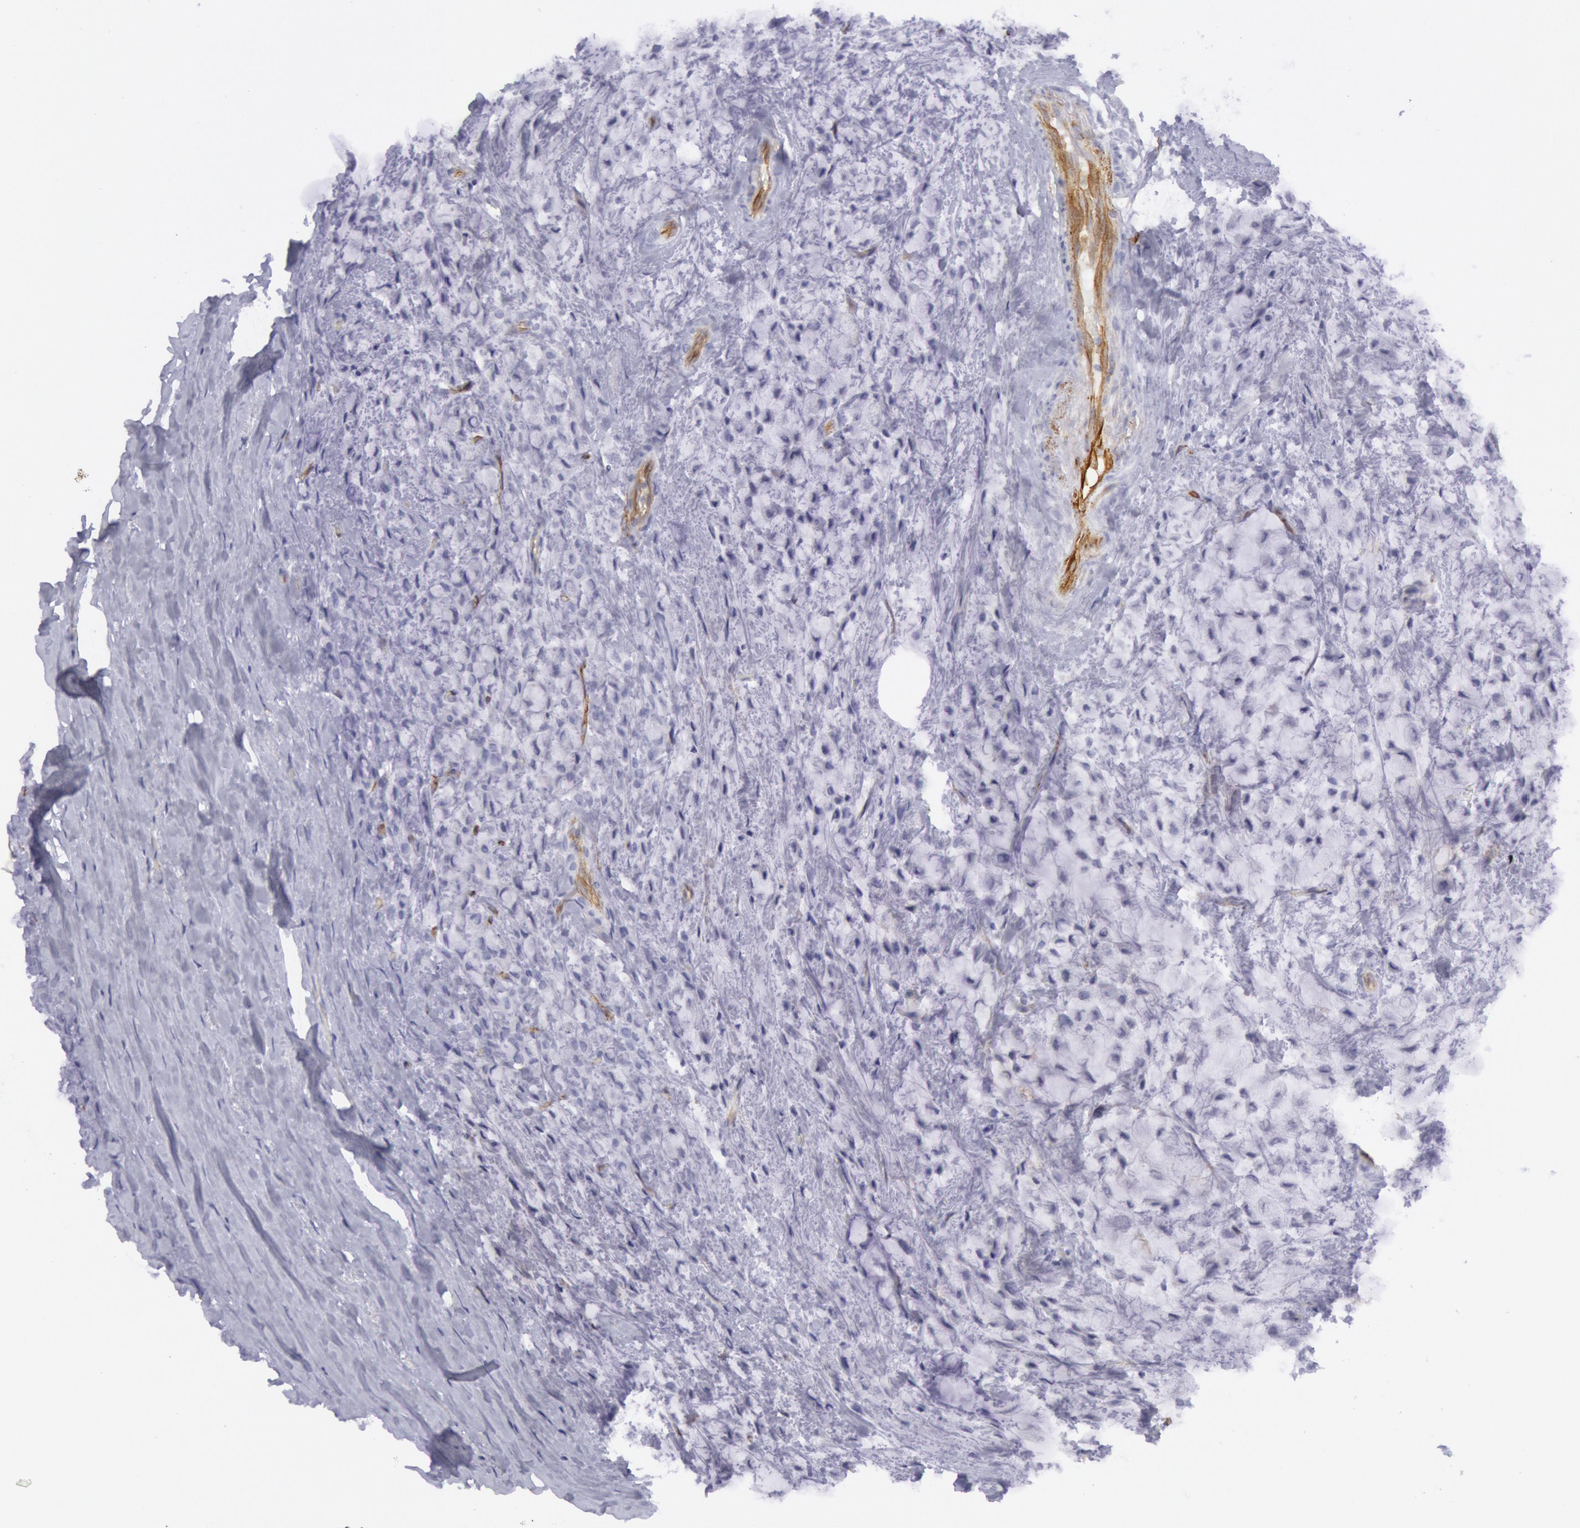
{"staining": {"intensity": "negative", "quantity": "none", "location": "none"}, "tissue": "breast cancer", "cell_type": "Tumor cells", "image_type": "cancer", "snomed": [{"axis": "morphology", "description": "Lobular carcinoma"}, {"axis": "topography", "description": "Breast"}], "caption": "DAB immunohistochemical staining of human breast lobular carcinoma shows no significant positivity in tumor cells.", "gene": "CDH13", "patient": {"sex": "female", "age": 85}}